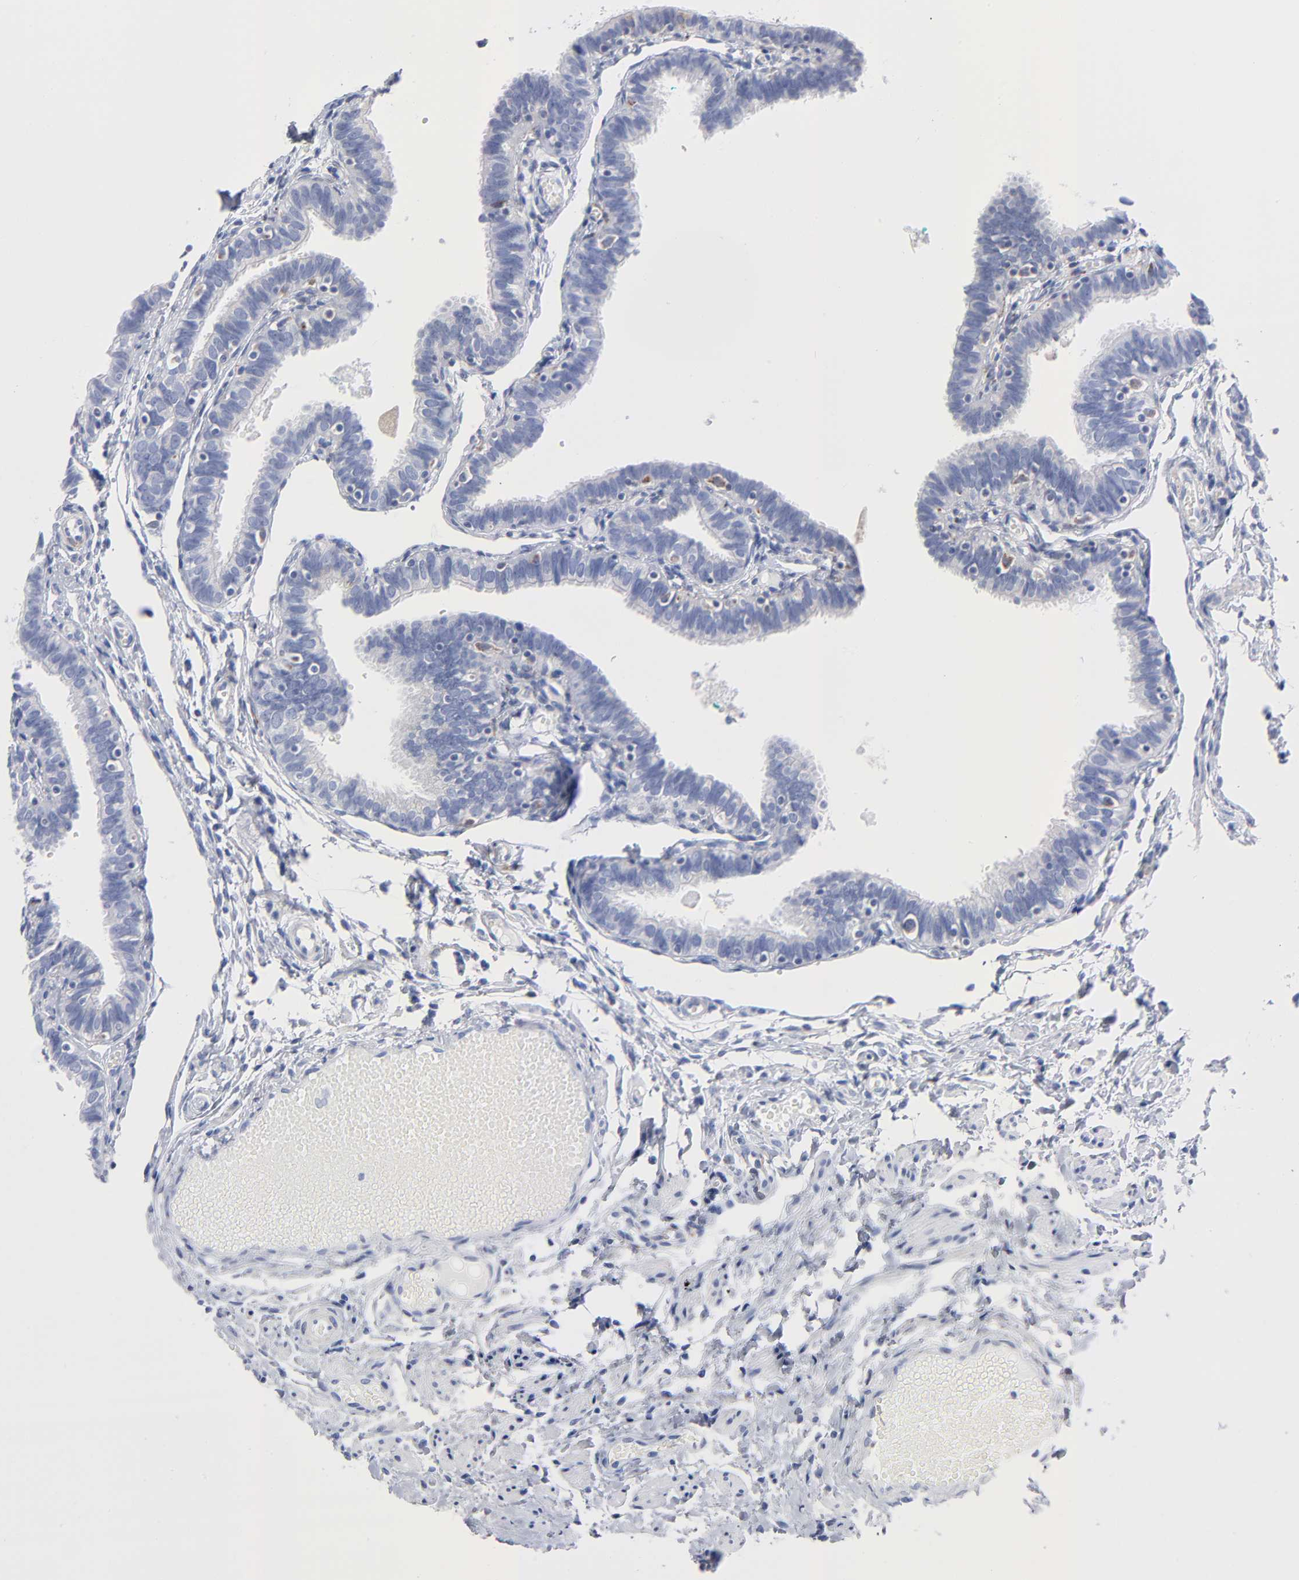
{"staining": {"intensity": "negative", "quantity": "none", "location": "none"}, "tissue": "fallopian tube", "cell_type": "Glandular cells", "image_type": "normal", "snomed": [{"axis": "morphology", "description": "Normal tissue, NOS"}, {"axis": "topography", "description": "Fallopian tube"}], "caption": "IHC photomicrograph of normal fallopian tube: fallopian tube stained with DAB (3,3'-diaminobenzidine) reveals no significant protein expression in glandular cells.", "gene": "CHCHD10", "patient": {"sex": "female", "age": 46}}